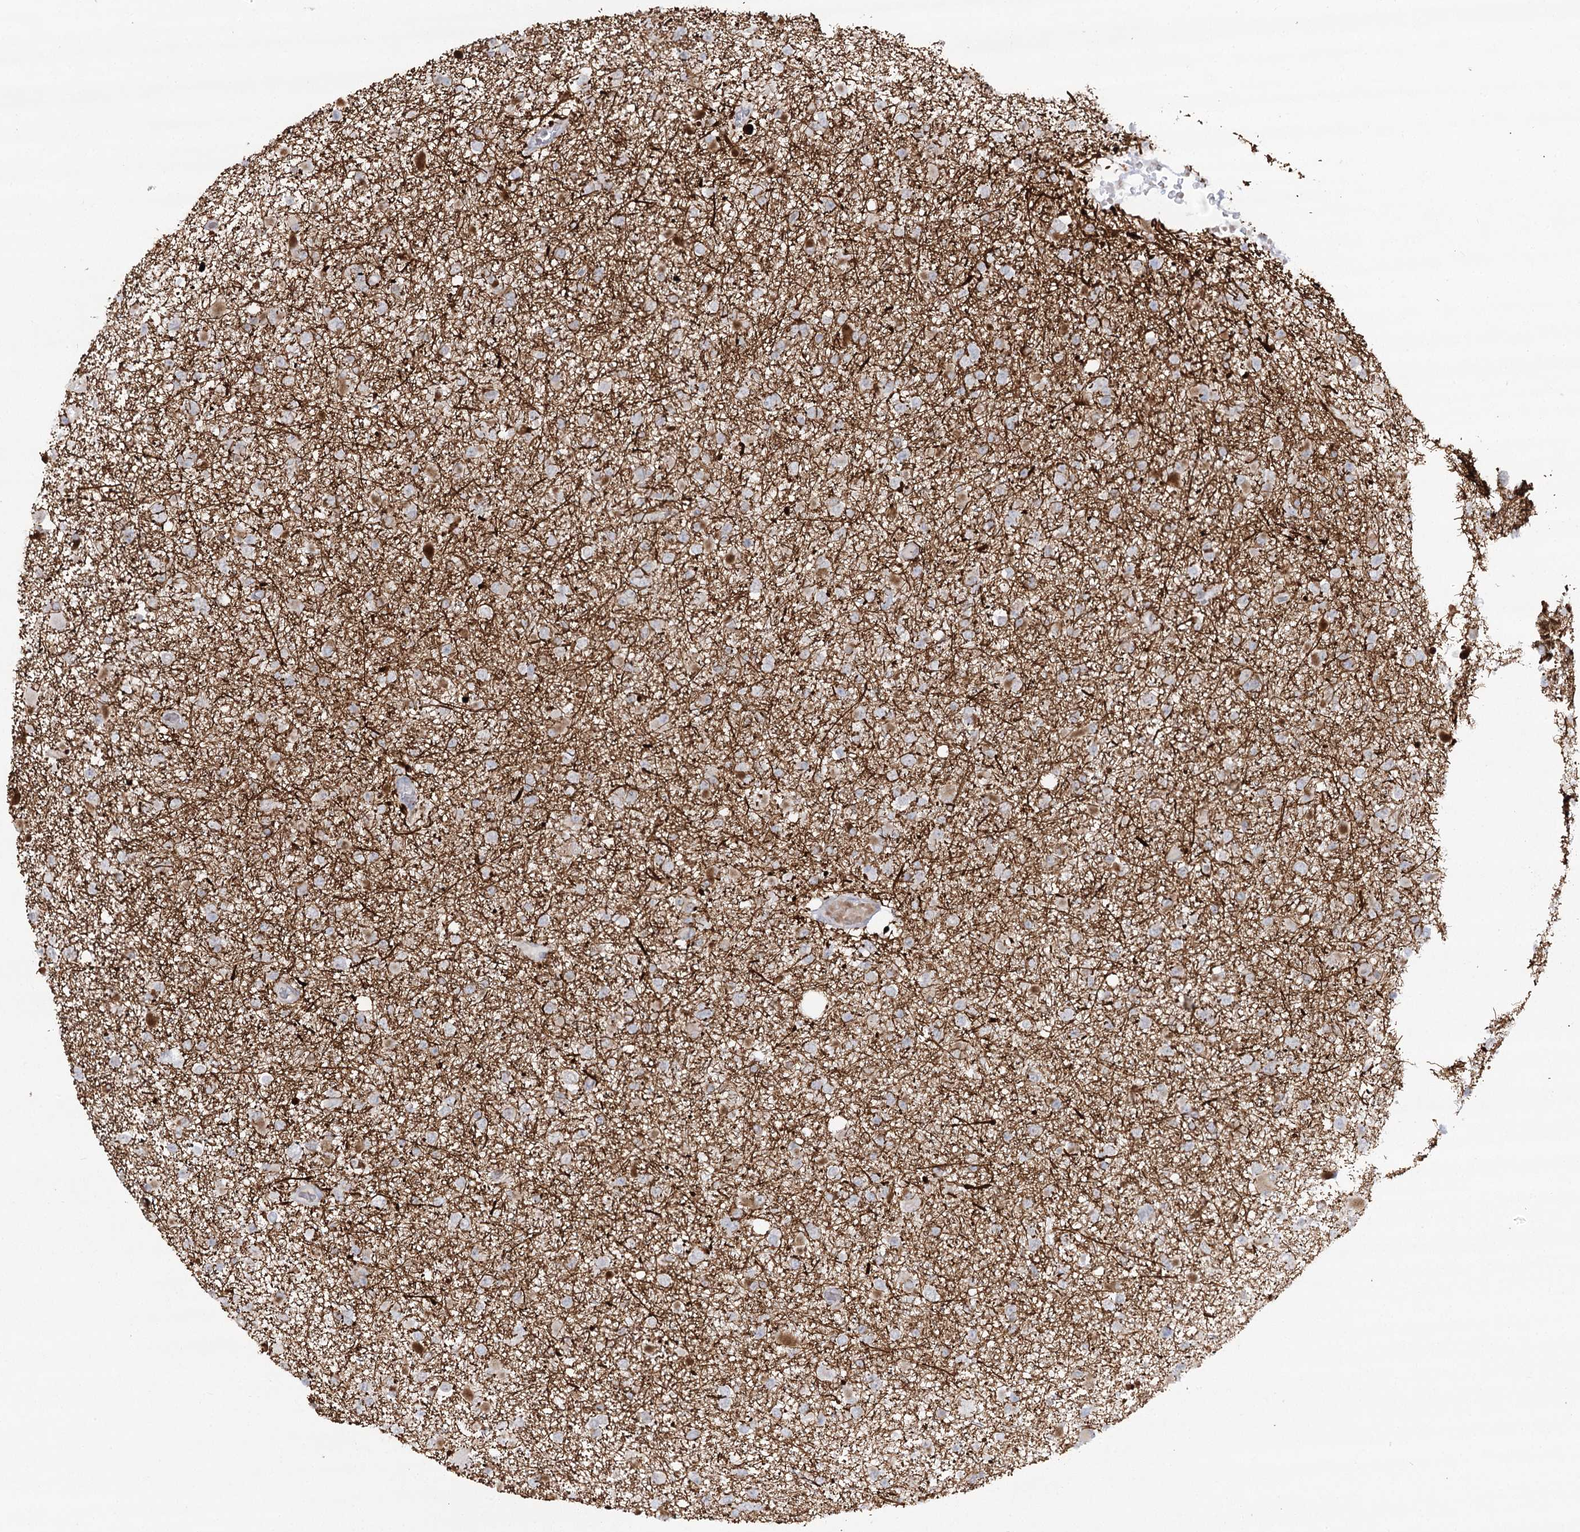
{"staining": {"intensity": "weak", "quantity": "<25%", "location": "cytoplasmic/membranous"}, "tissue": "glioma", "cell_type": "Tumor cells", "image_type": "cancer", "snomed": [{"axis": "morphology", "description": "Glioma, malignant, Low grade"}, {"axis": "topography", "description": "Brain"}], "caption": "DAB immunohistochemical staining of glioma reveals no significant staining in tumor cells.", "gene": "TRAF3IP1", "patient": {"sex": "female", "age": 22}}